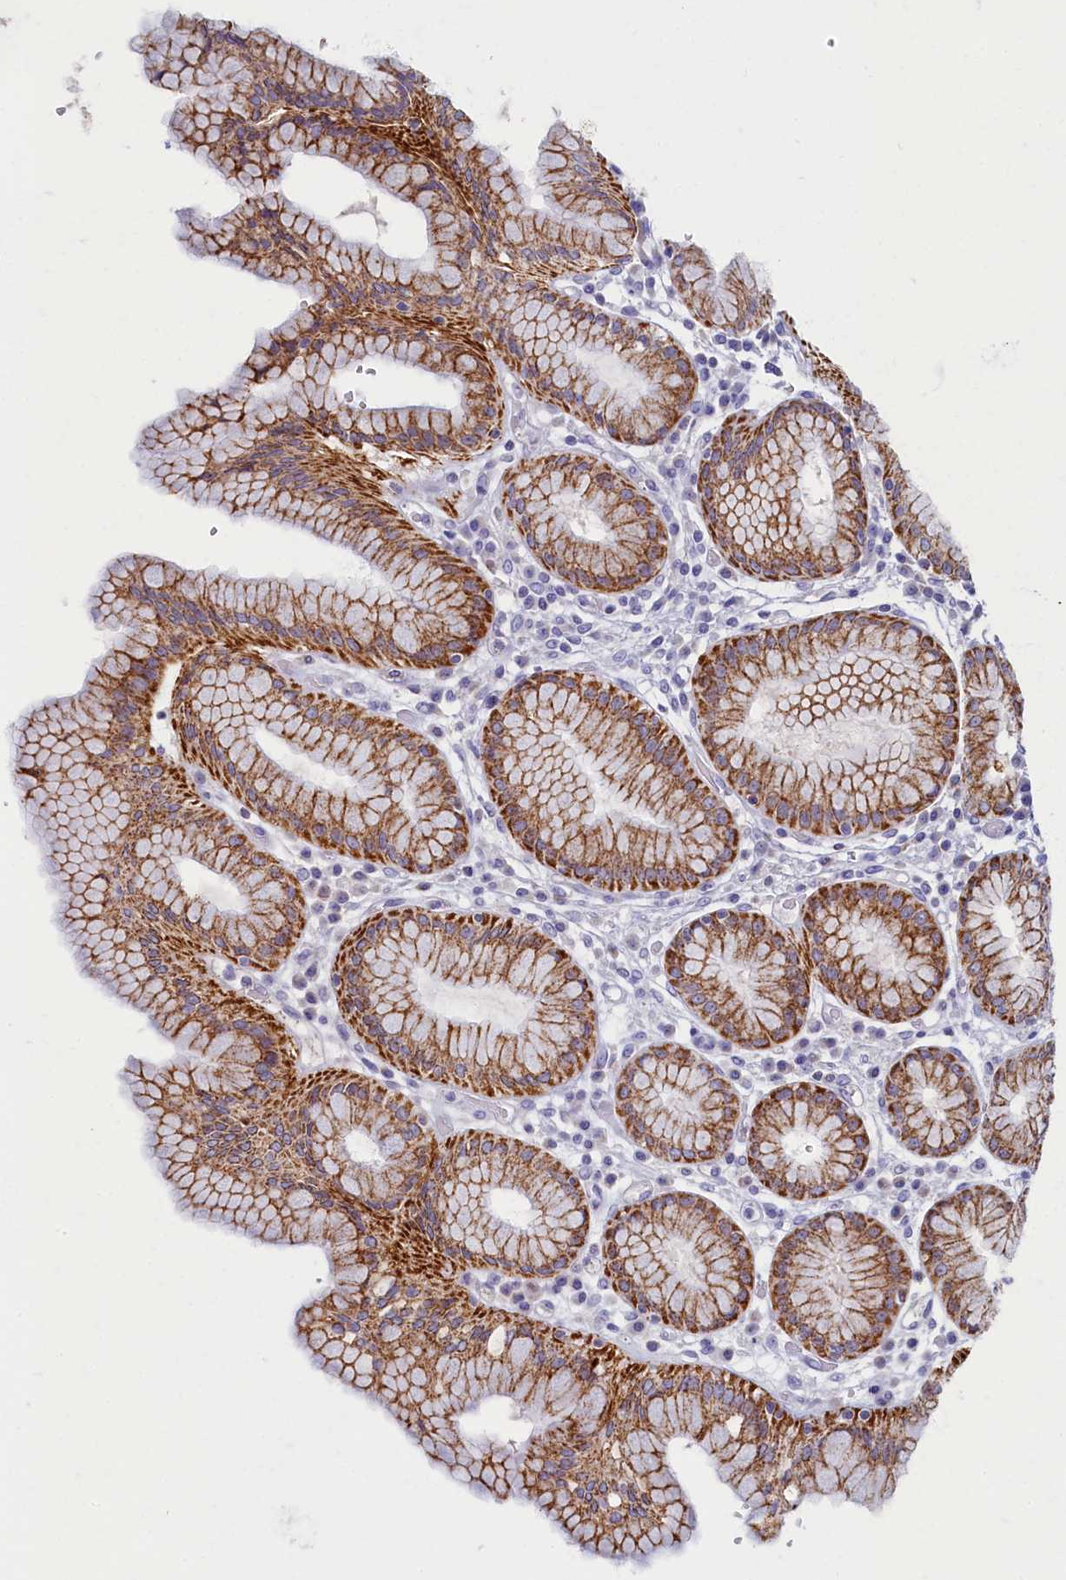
{"staining": {"intensity": "moderate", "quantity": ">75%", "location": "cytoplasmic/membranous"}, "tissue": "stomach", "cell_type": "Glandular cells", "image_type": "normal", "snomed": [{"axis": "morphology", "description": "Normal tissue, NOS"}, {"axis": "topography", "description": "Stomach"}, {"axis": "topography", "description": "Stomach, lower"}], "caption": "Immunohistochemistry staining of unremarkable stomach, which displays medium levels of moderate cytoplasmic/membranous positivity in approximately >75% of glandular cells indicating moderate cytoplasmic/membranous protein positivity. The staining was performed using DAB (3,3'-diaminobenzidine) (brown) for protein detection and nuclei were counterstained in hematoxylin (blue).", "gene": "OCIAD2", "patient": {"sex": "female", "age": 56}}